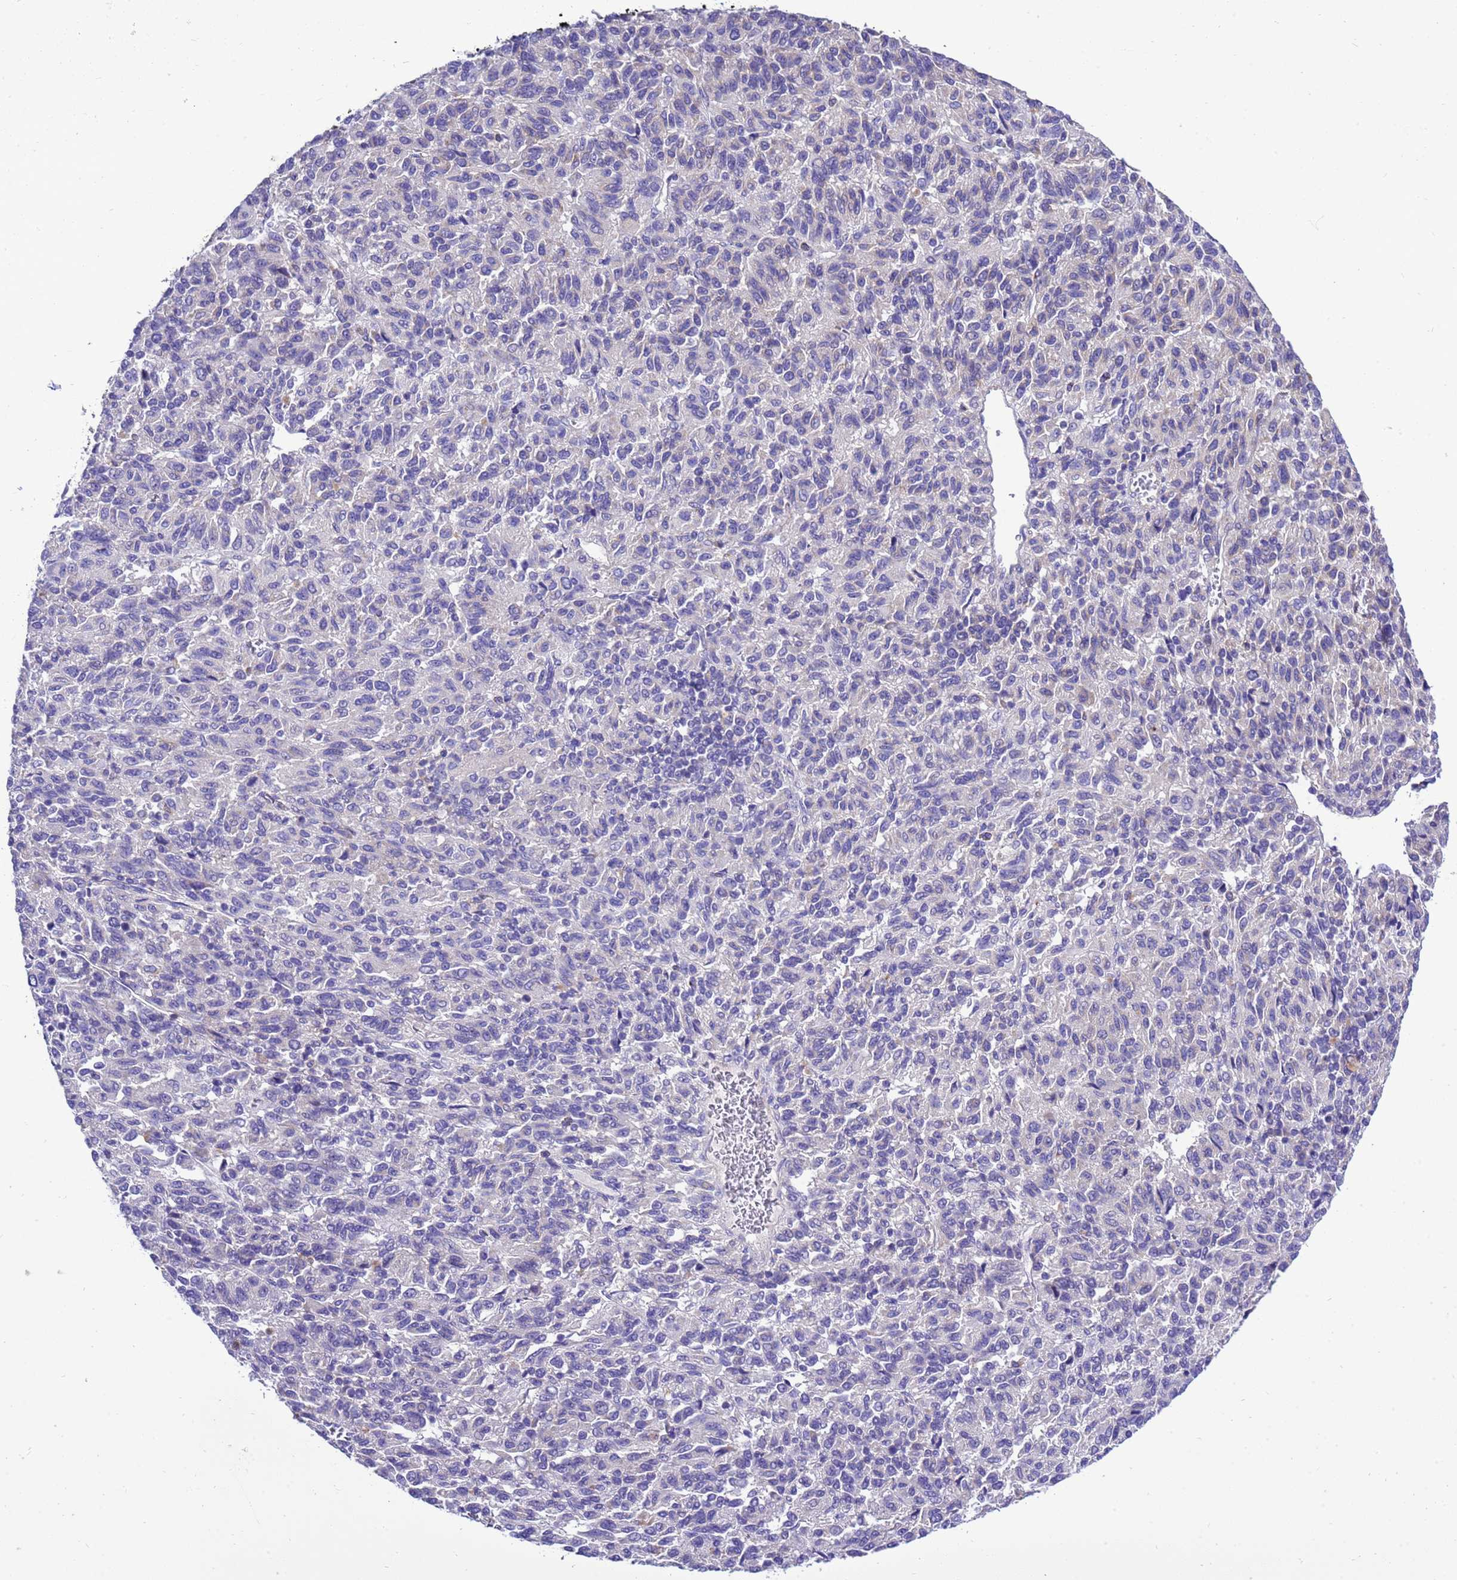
{"staining": {"intensity": "negative", "quantity": "none", "location": "none"}, "tissue": "melanoma", "cell_type": "Tumor cells", "image_type": "cancer", "snomed": [{"axis": "morphology", "description": "Malignant melanoma, Metastatic site"}, {"axis": "topography", "description": "Lung"}], "caption": "This is an immunohistochemistry (IHC) image of human malignant melanoma (metastatic site). There is no expression in tumor cells.", "gene": "KICS2", "patient": {"sex": "male", "age": 64}}